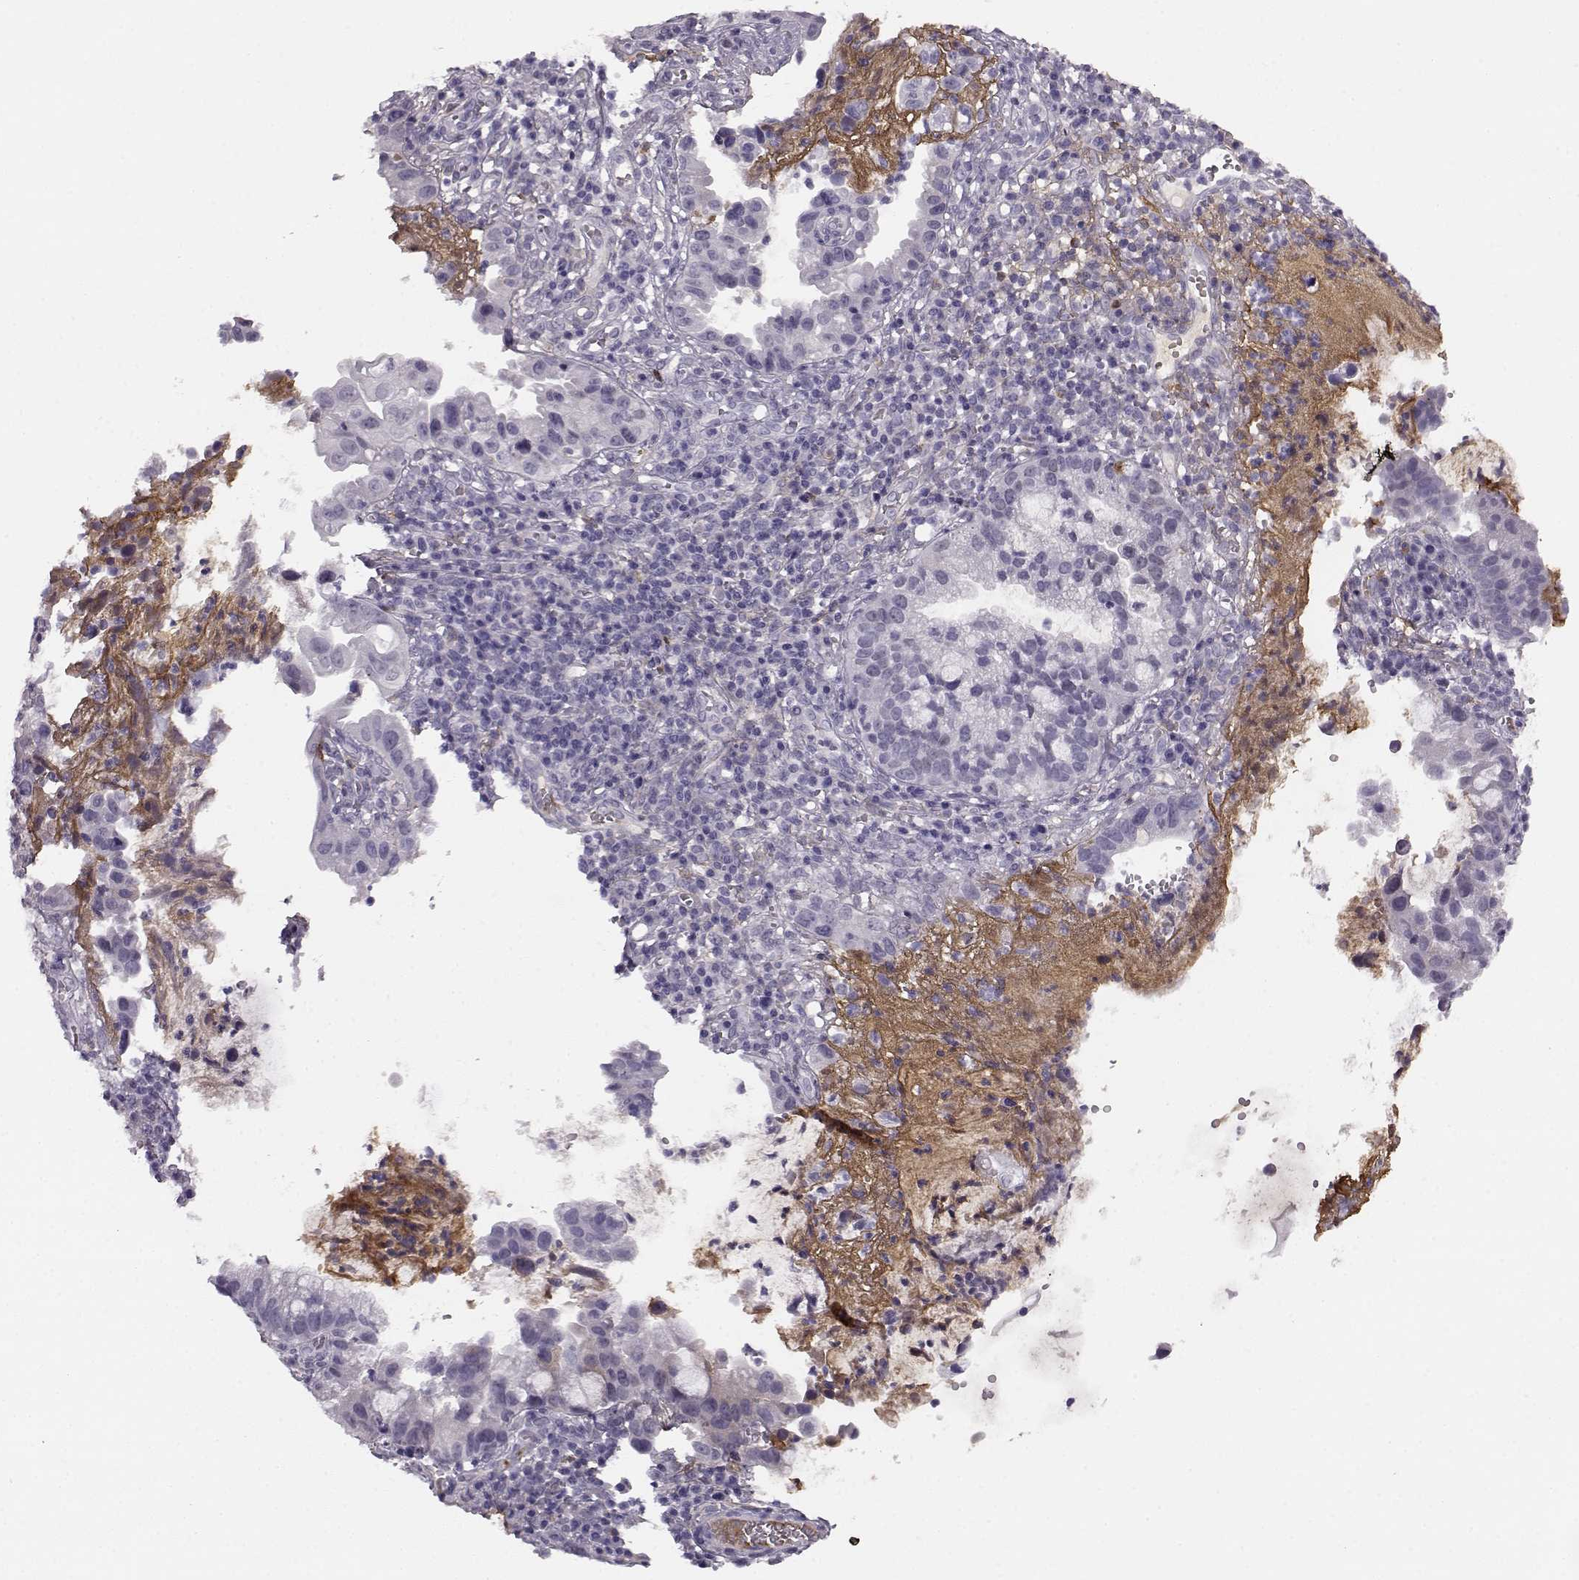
{"staining": {"intensity": "negative", "quantity": "none", "location": "none"}, "tissue": "cervical cancer", "cell_type": "Tumor cells", "image_type": "cancer", "snomed": [{"axis": "morphology", "description": "Adenocarcinoma, NOS"}, {"axis": "topography", "description": "Cervix"}], "caption": "There is no significant positivity in tumor cells of cervical cancer (adenocarcinoma).", "gene": "TRIM69", "patient": {"sex": "female", "age": 34}}